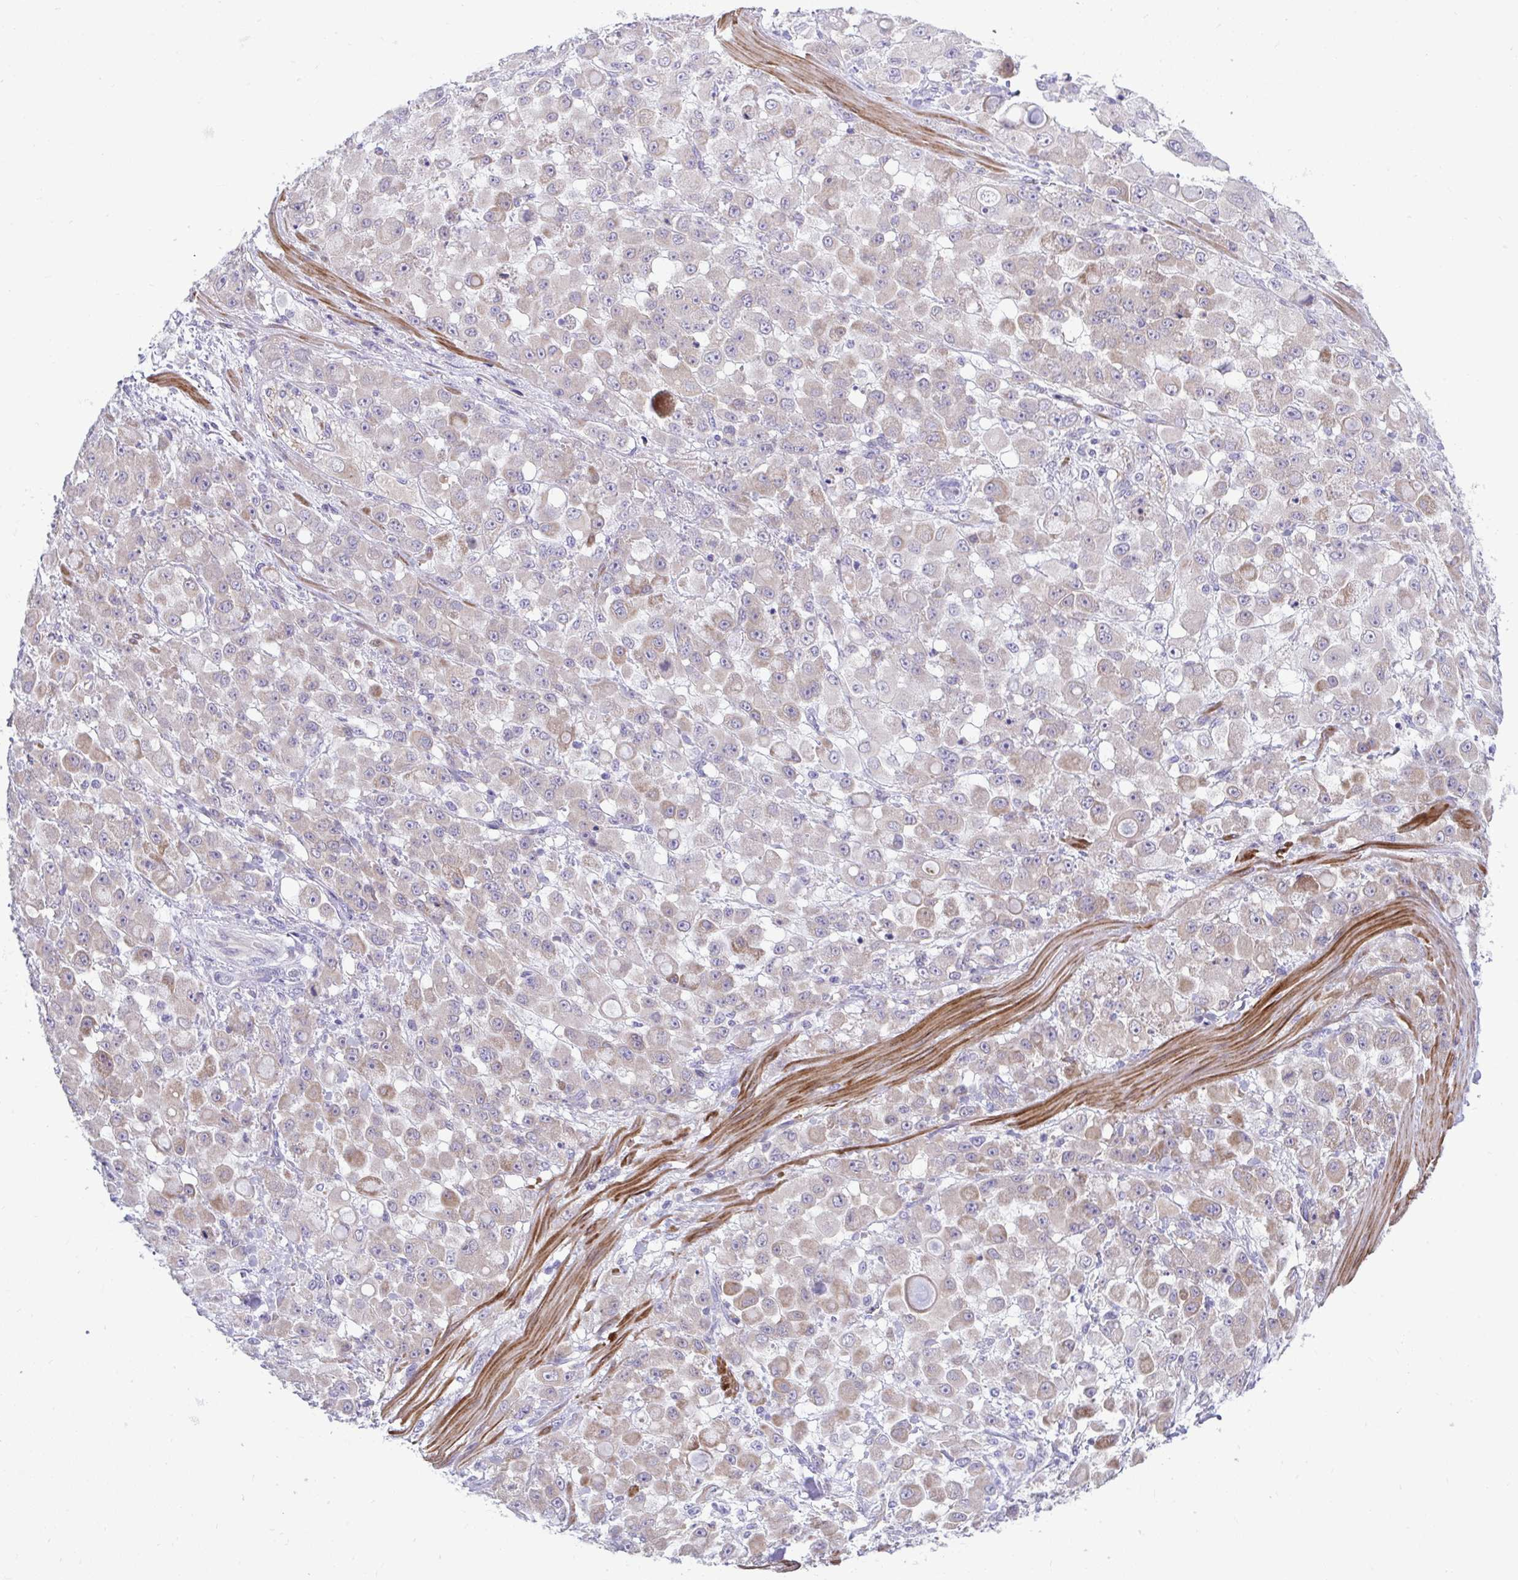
{"staining": {"intensity": "moderate", "quantity": "25%-75%", "location": "cytoplasmic/membranous"}, "tissue": "stomach cancer", "cell_type": "Tumor cells", "image_type": "cancer", "snomed": [{"axis": "morphology", "description": "Adenocarcinoma, NOS"}, {"axis": "topography", "description": "Stomach"}], "caption": "This is an image of immunohistochemistry staining of stomach cancer (adenocarcinoma), which shows moderate expression in the cytoplasmic/membranous of tumor cells.", "gene": "PIGZ", "patient": {"sex": "female", "age": 76}}